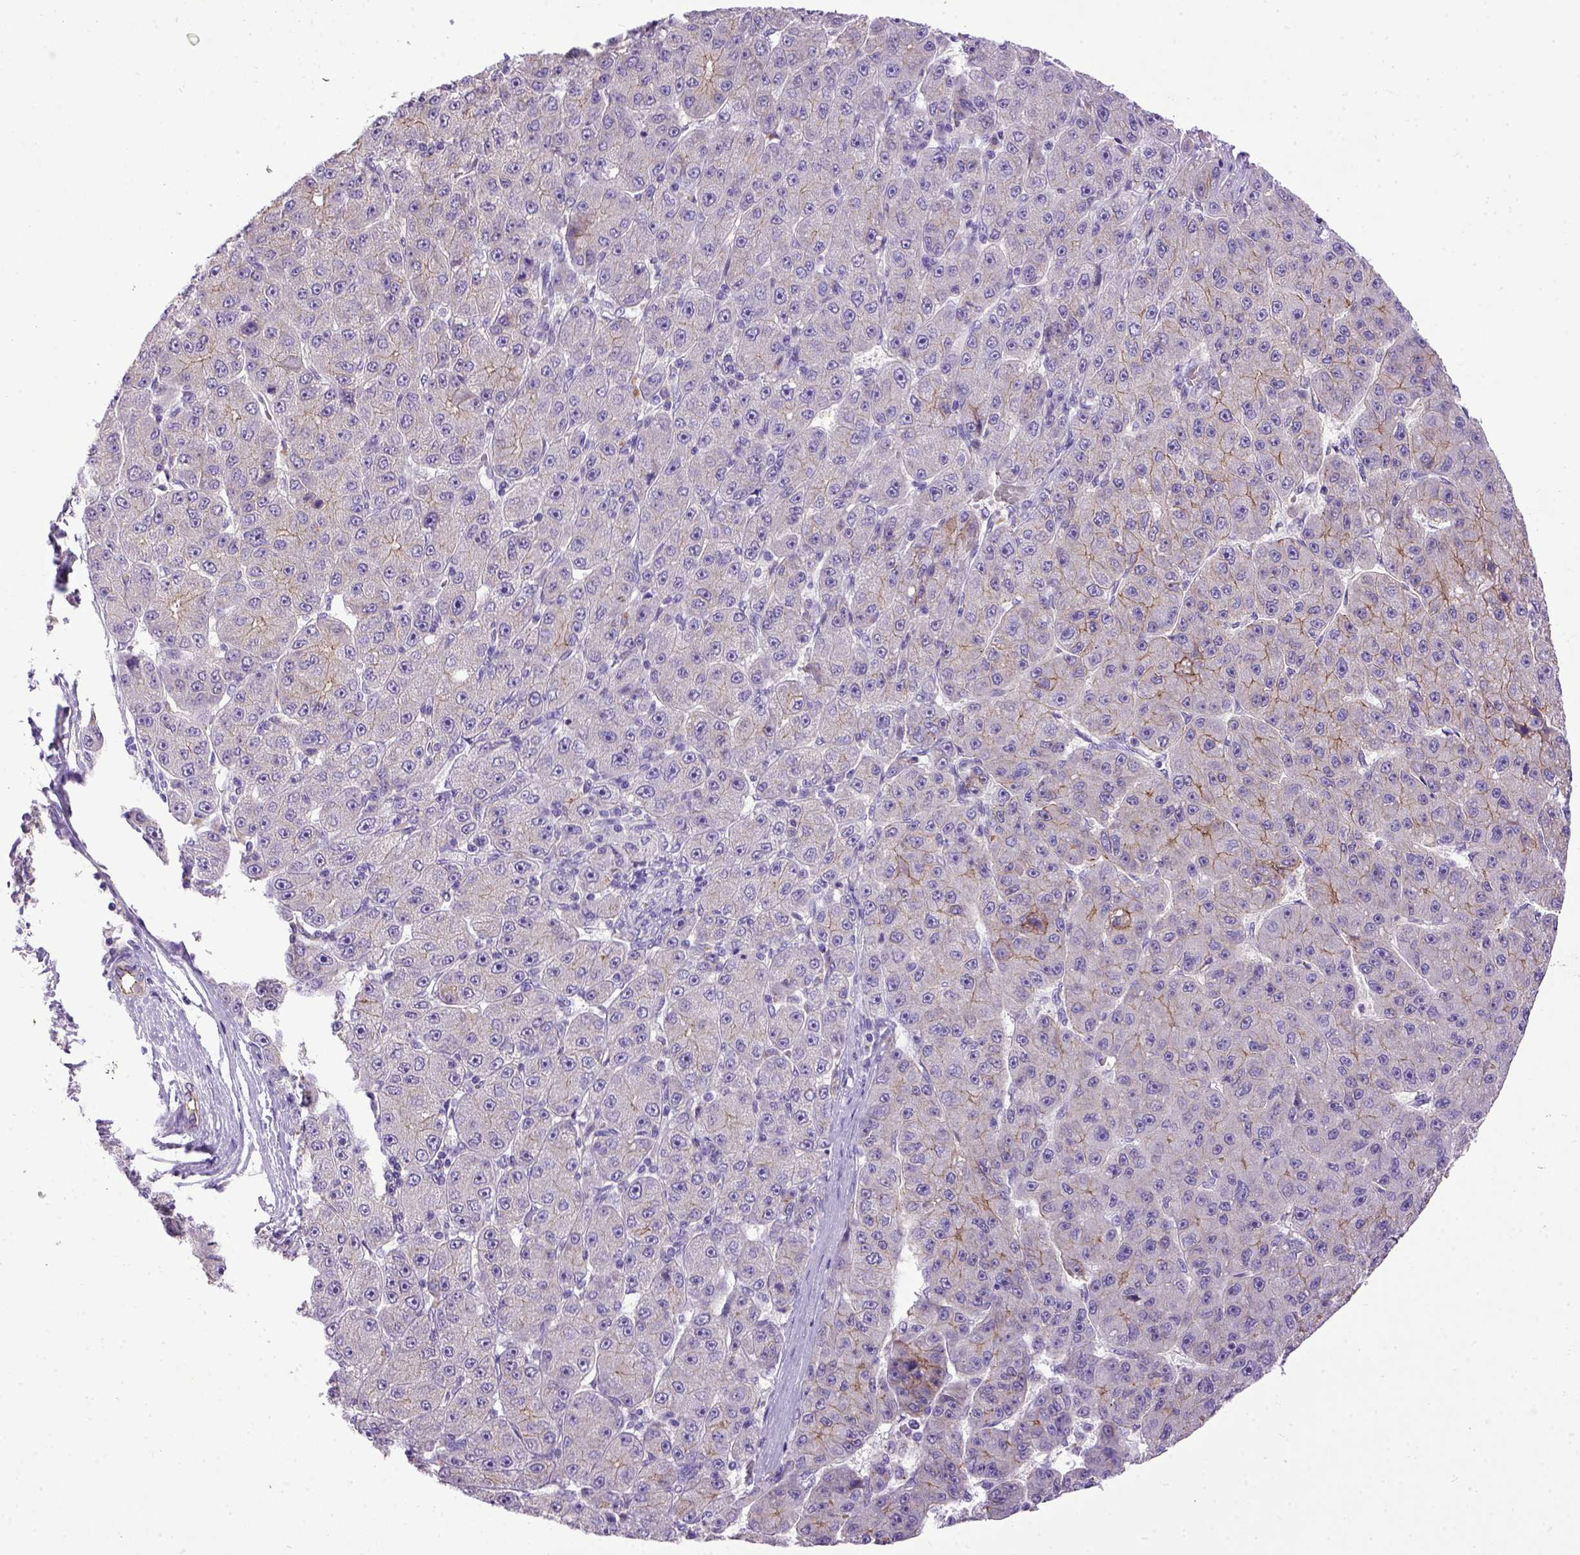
{"staining": {"intensity": "weak", "quantity": "<25%", "location": "cytoplasmic/membranous"}, "tissue": "liver cancer", "cell_type": "Tumor cells", "image_type": "cancer", "snomed": [{"axis": "morphology", "description": "Carcinoma, Hepatocellular, NOS"}, {"axis": "topography", "description": "Liver"}], "caption": "Tumor cells are negative for protein expression in human liver hepatocellular carcinoma.", "gene": "CDH1", "patient": {"sex": "male", "age": 67}}